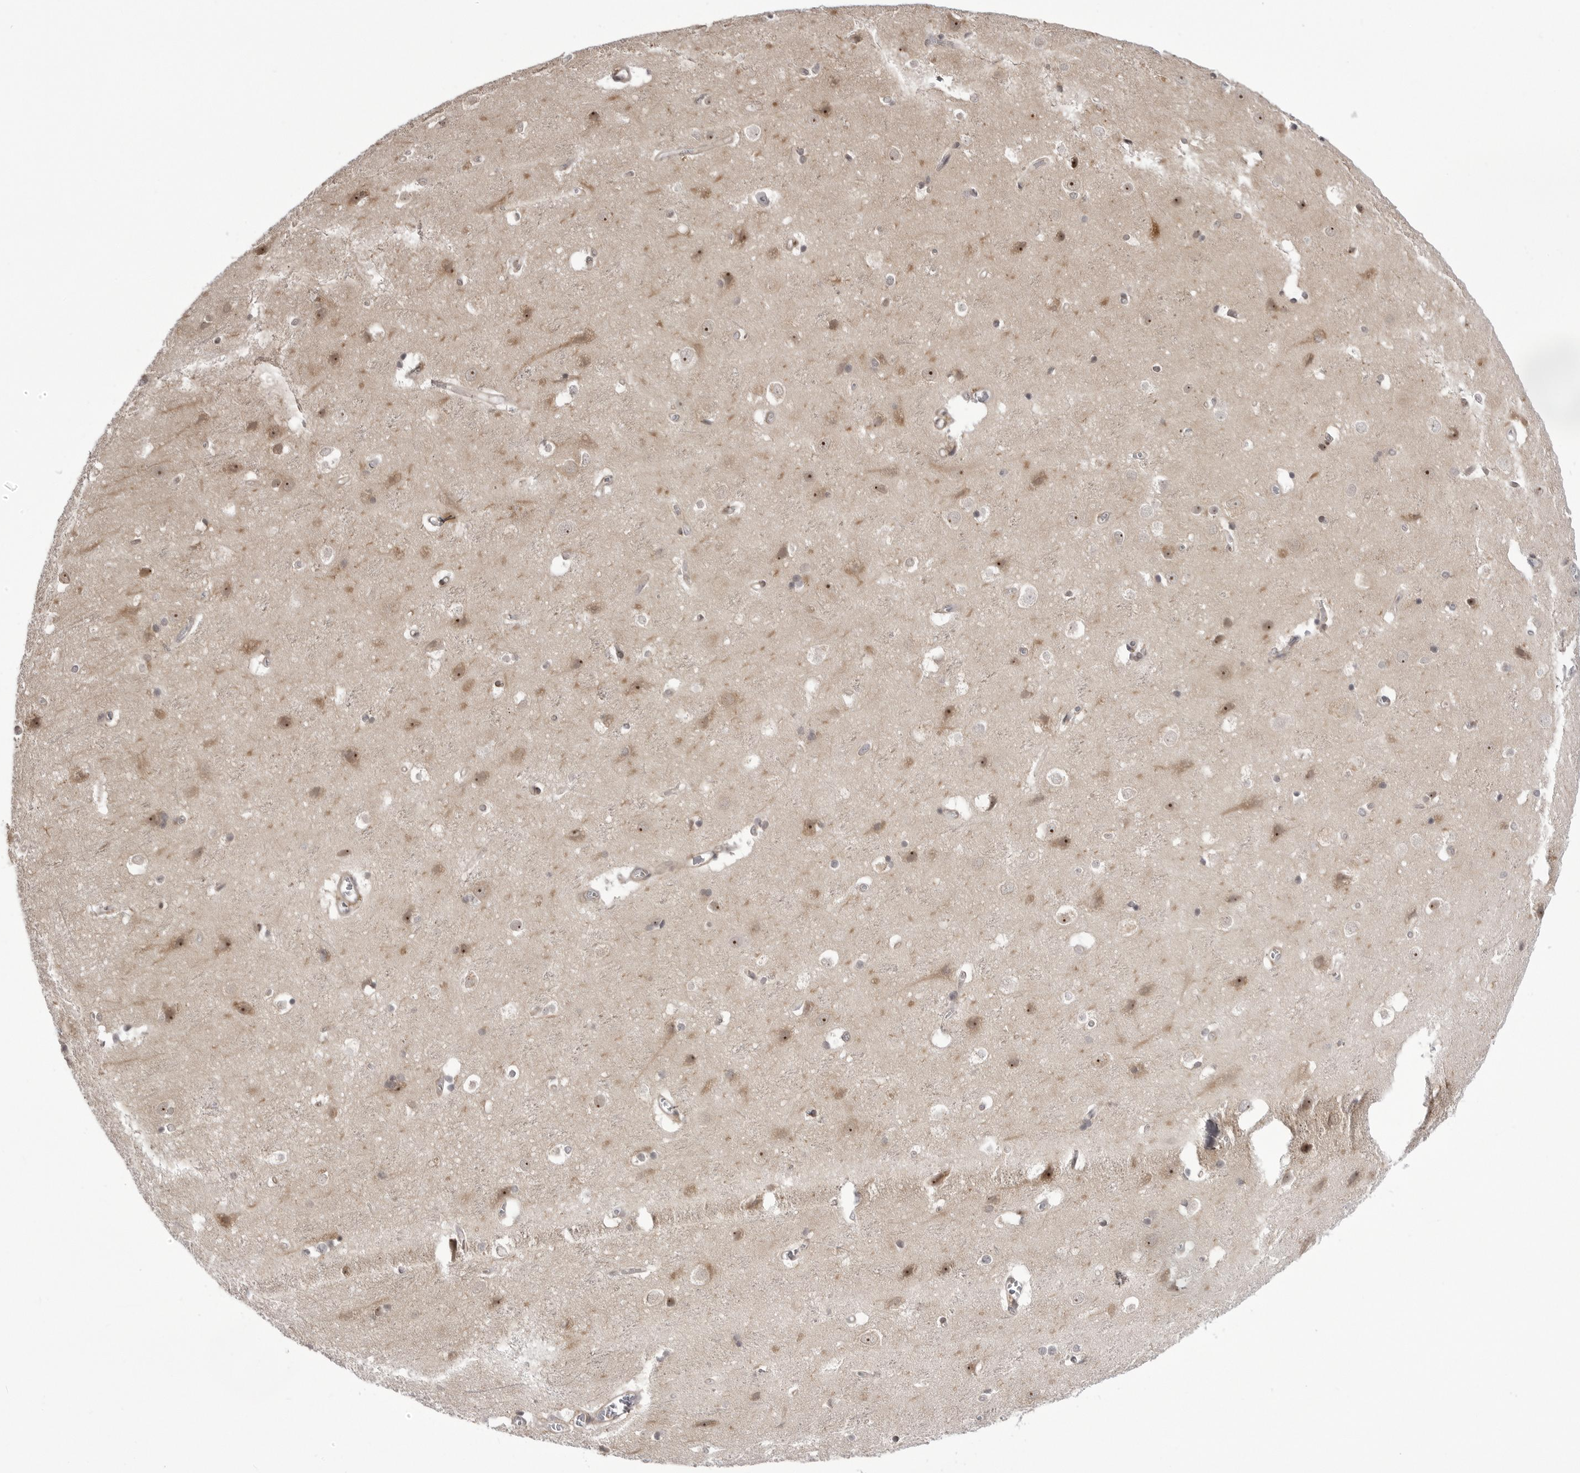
{"staining": {"intensity": "weak", "quantity": ">75%", "location": "cytoplasmic/membranous"}, "tissue": "cerebral cortex", "cell_type": "Endothelial cells", "image_type": "normal", "snomed": [{"axis": "morphology", "description": "Normal tissue, NOS"}, {"axis": "topography", "description": "Cerebral cortex"}], "caption": "Weak cytoplasmic/membranous expression is identified in about >75% of endothelial cells in unremarkable cerebral cortex.", "gene": "PTK2B", "patient": {"sex": "male", "age": 54}}